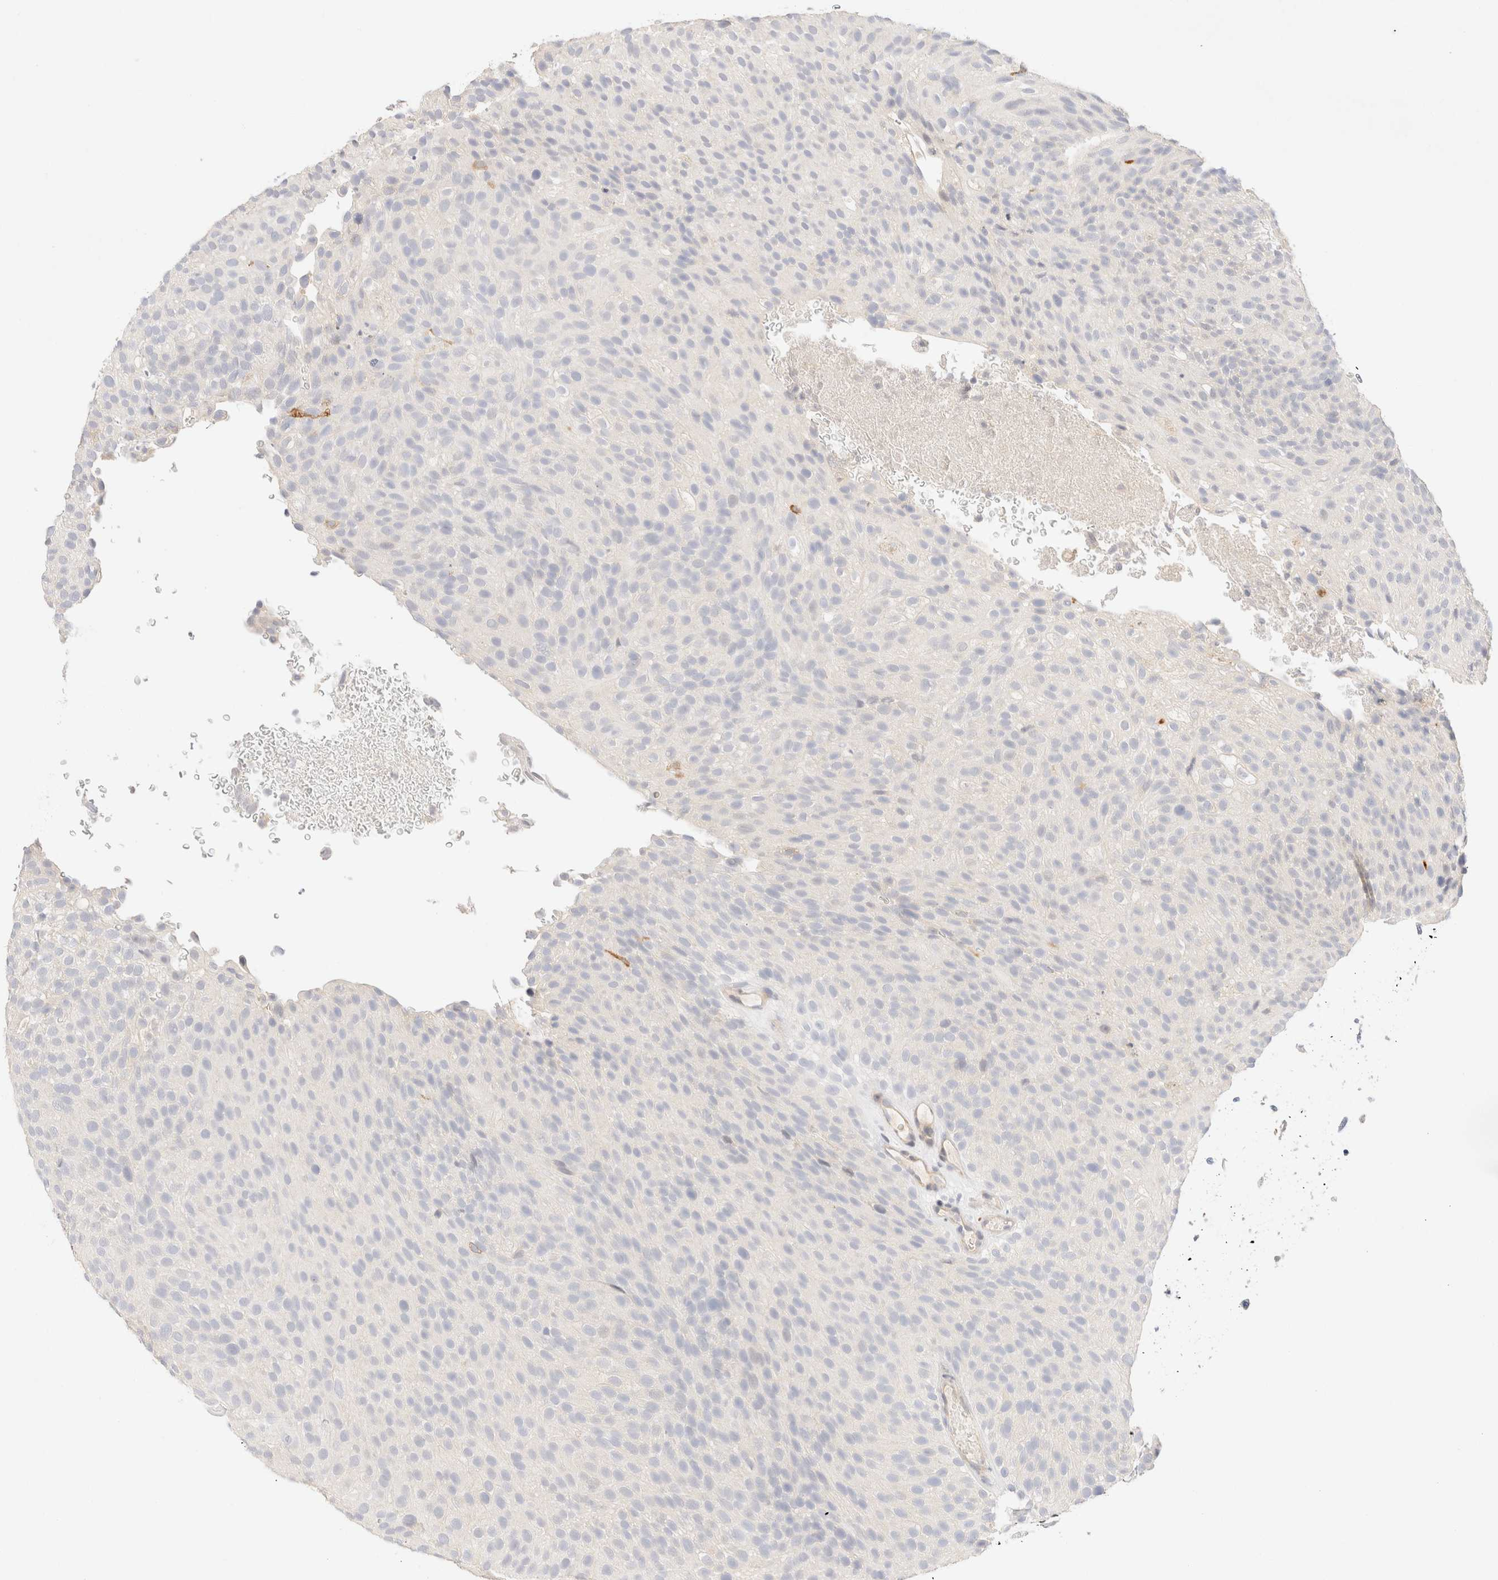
{"staining": {"intensity": "negative", "quantity": "none", "location": "none"}, "tissue": "urothelial cancer", "cell_type": "Tumor cells", "image_type": "cancer", "snomed": [{"axis": "morphology", "description": "Urothelial carcinoma, Low grade"}, {"axis": "topography", "description": "Urinary bladder"}], "caption": "IHC histopathology image of urothelial carcinoma (low-grade) stained for a protein (brown), which reveals no positivity in tumor cells.", "gene": "SNTB1", "patient": {"sex": "male", "age": 78}}